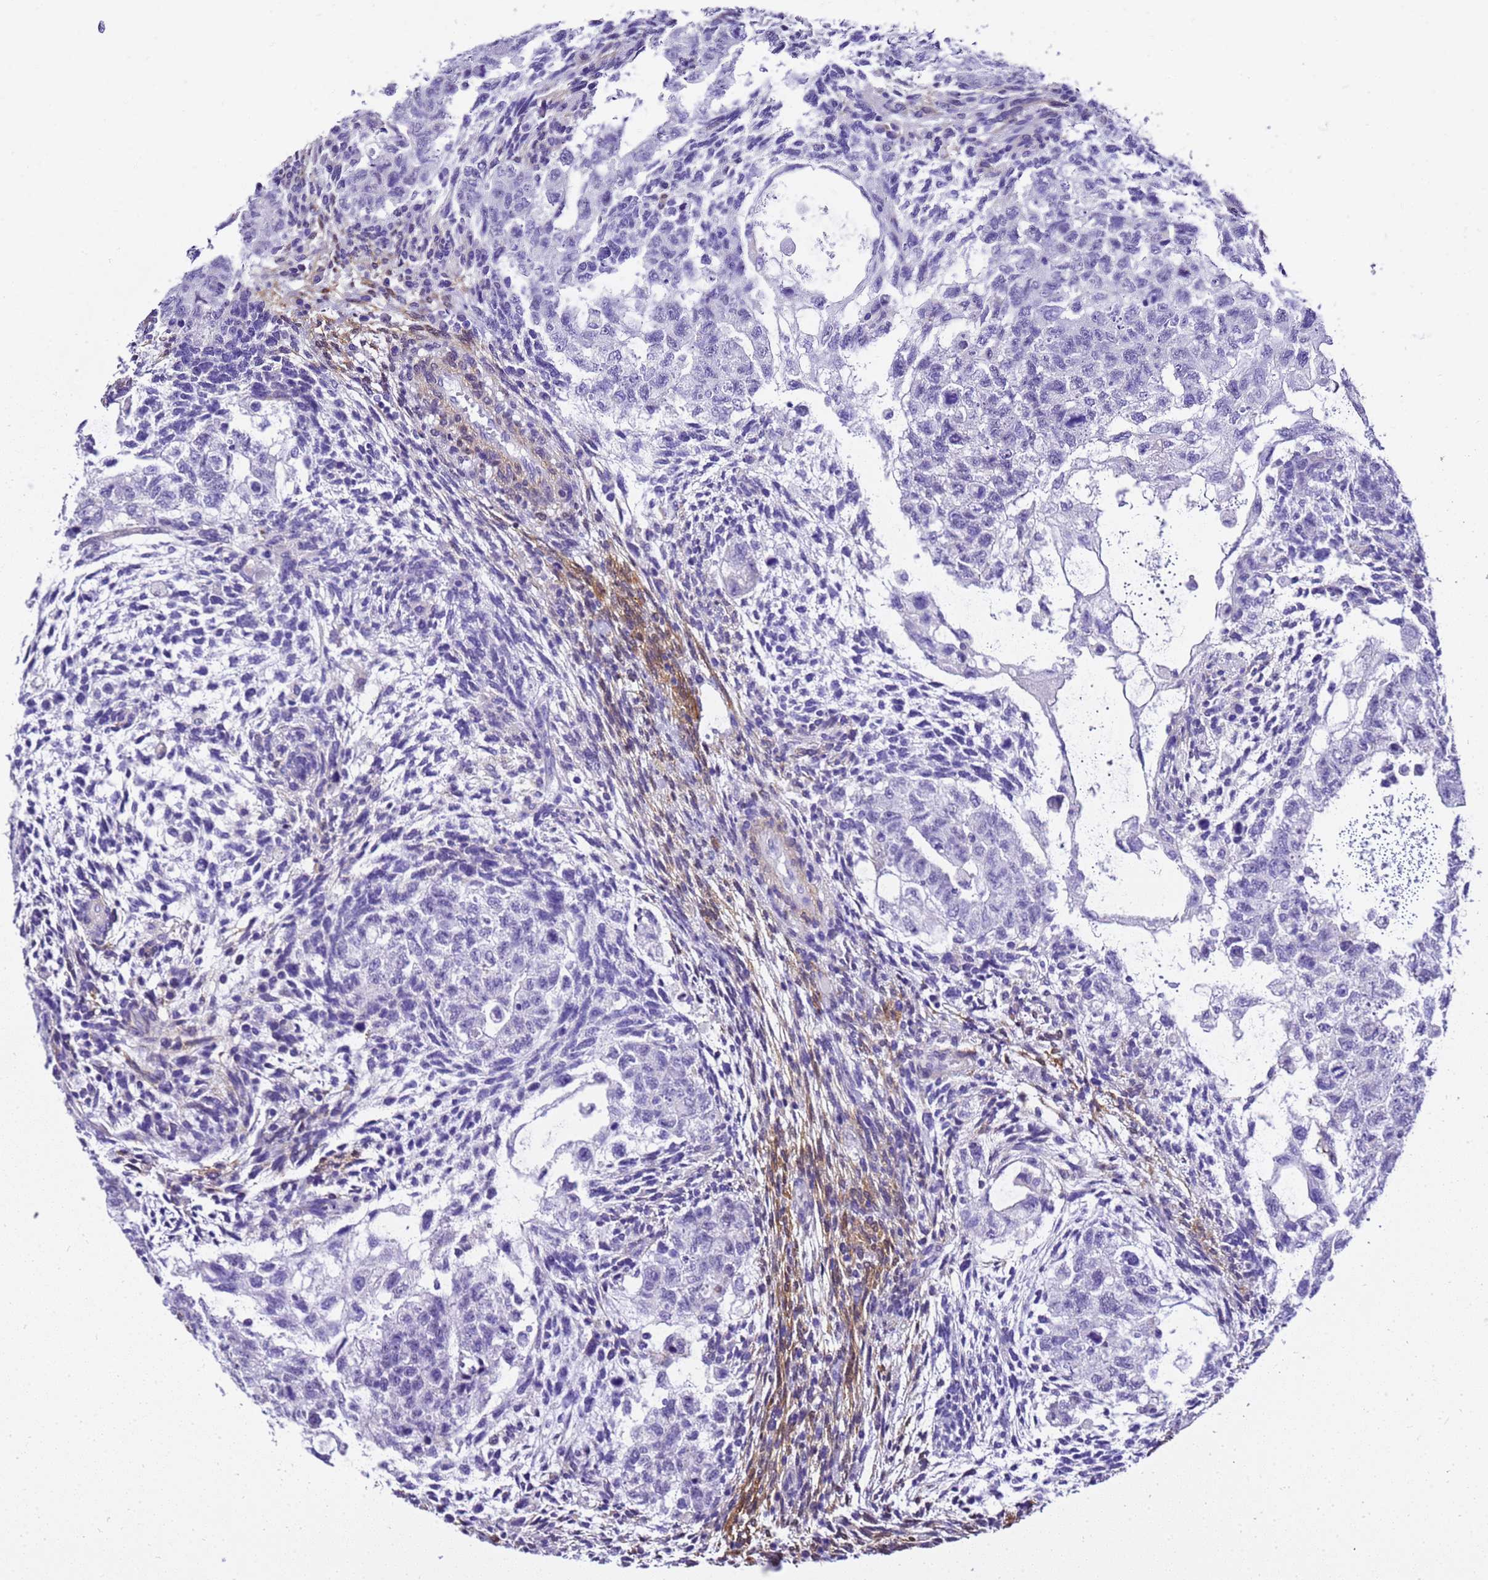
{"staining": {"intensity": "negative", "quantity": "none", "location": "none"}, "tissue": "testis cancer", "cell_type": "Tumor cells", "image_type": "cancer", "snomed": [{"axis": "morphology", "description": "Carcinoma, Embryonal, NOS"}, {"axis": "topography", "description": "Testis"}], "caption": "IHC photomicrograph of human testis cancer (embryonal carcinoma) stained for a protein (brown), which reveals no positivity in tumor cells.", "gene": "HSPB6", "patient": {"sex": "male", "age": 36}}